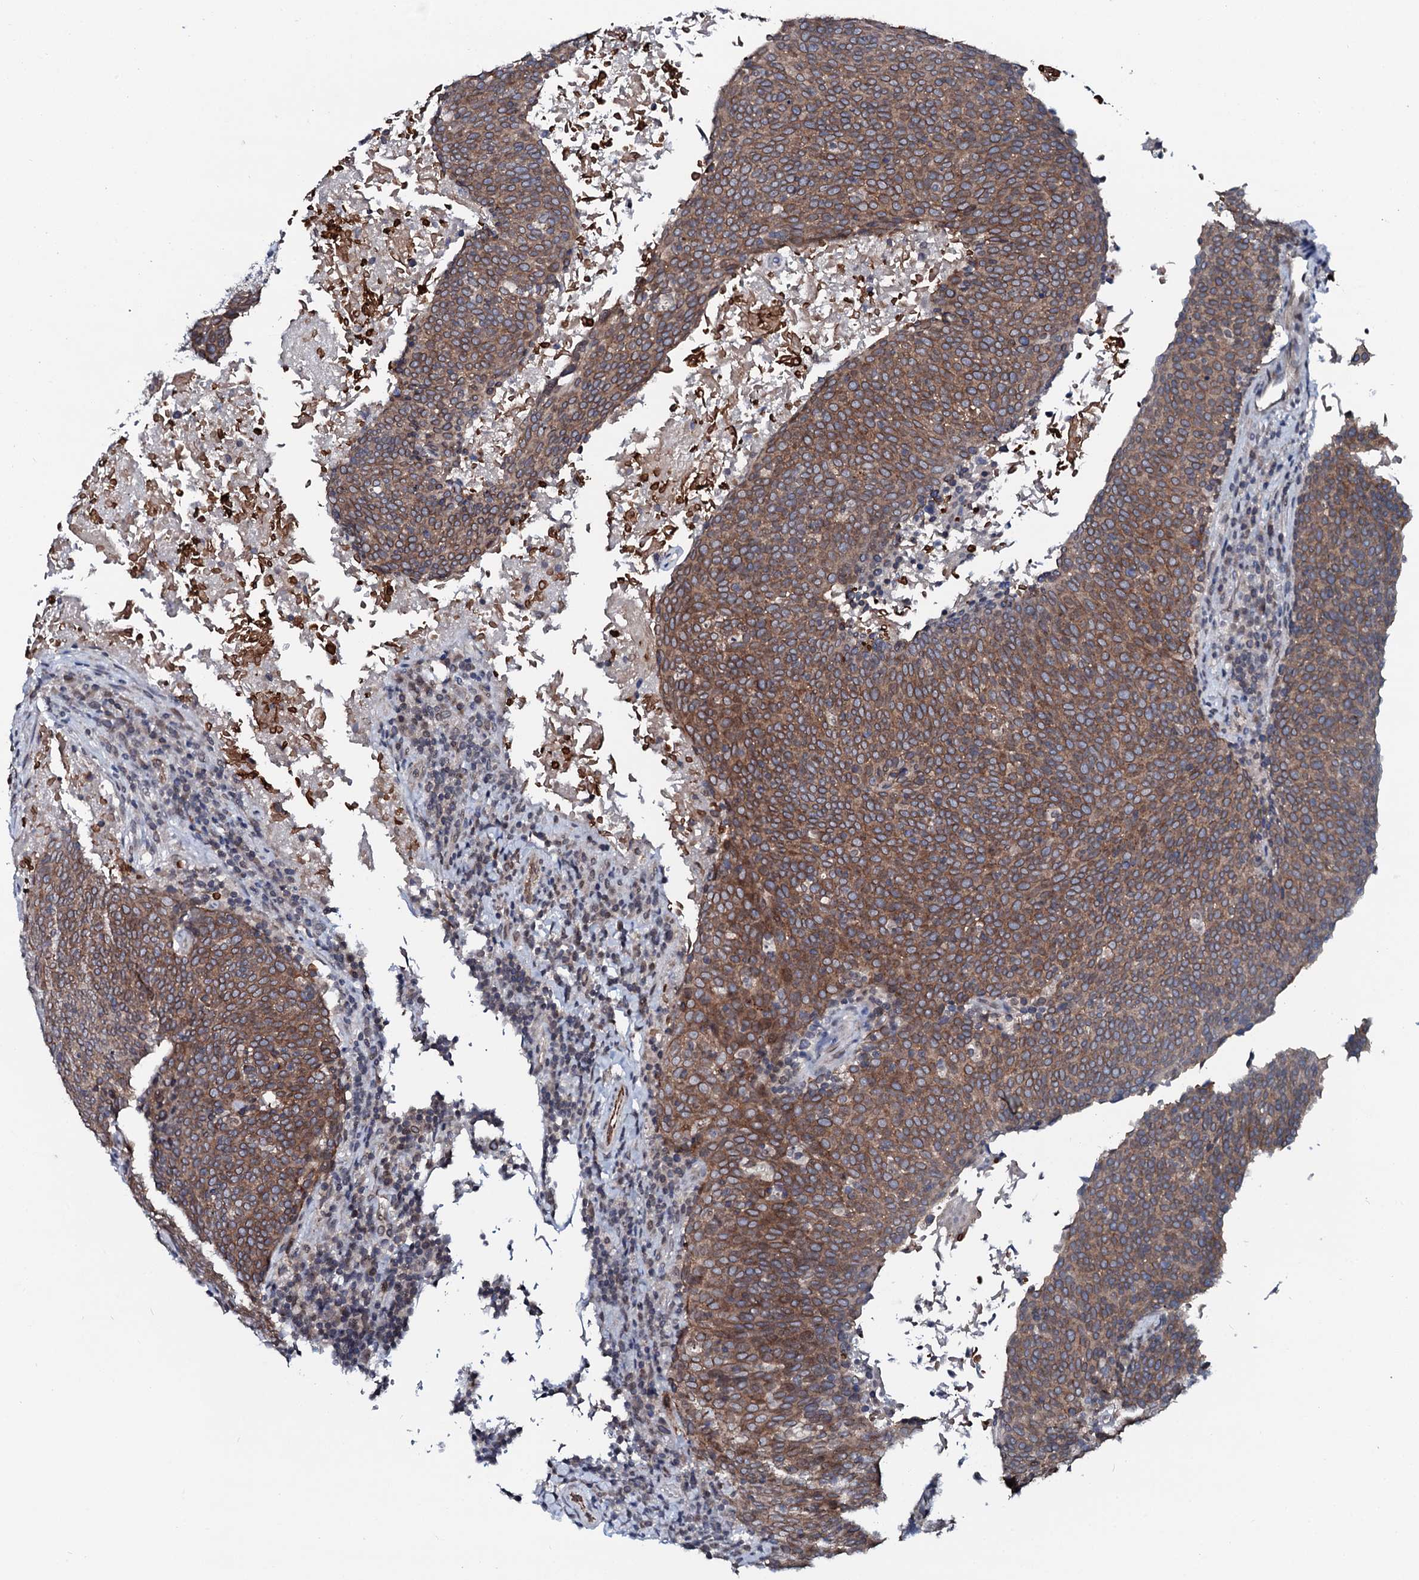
{"staining": {"intensity": "moderate", "quantity": ">75%", "location": "cytoplasmic/membranous"}, "tissue": "head and neck cancer", "cell_type": "Tumor cells", "image_type": "cancer", "snomed": [{"axis": "morphology", "description": "Squamous cell carcinoma, NOS"}, {"axis": "morphology", "description": "Squamous cell carcinoma, metastatic, NOS"}, {"axis": "topography", "description": "Lymph node"}, {"axis": "topography", "description": "Head-Neck"}], "caption": "Moderate cytoplasmic/membranous positivity for a protein is appreciated in about >75% of tumor cells of head and neck cancer using IHC.", "gene": "SNTA1", "patient": {"sex": "male", "age": 62}}